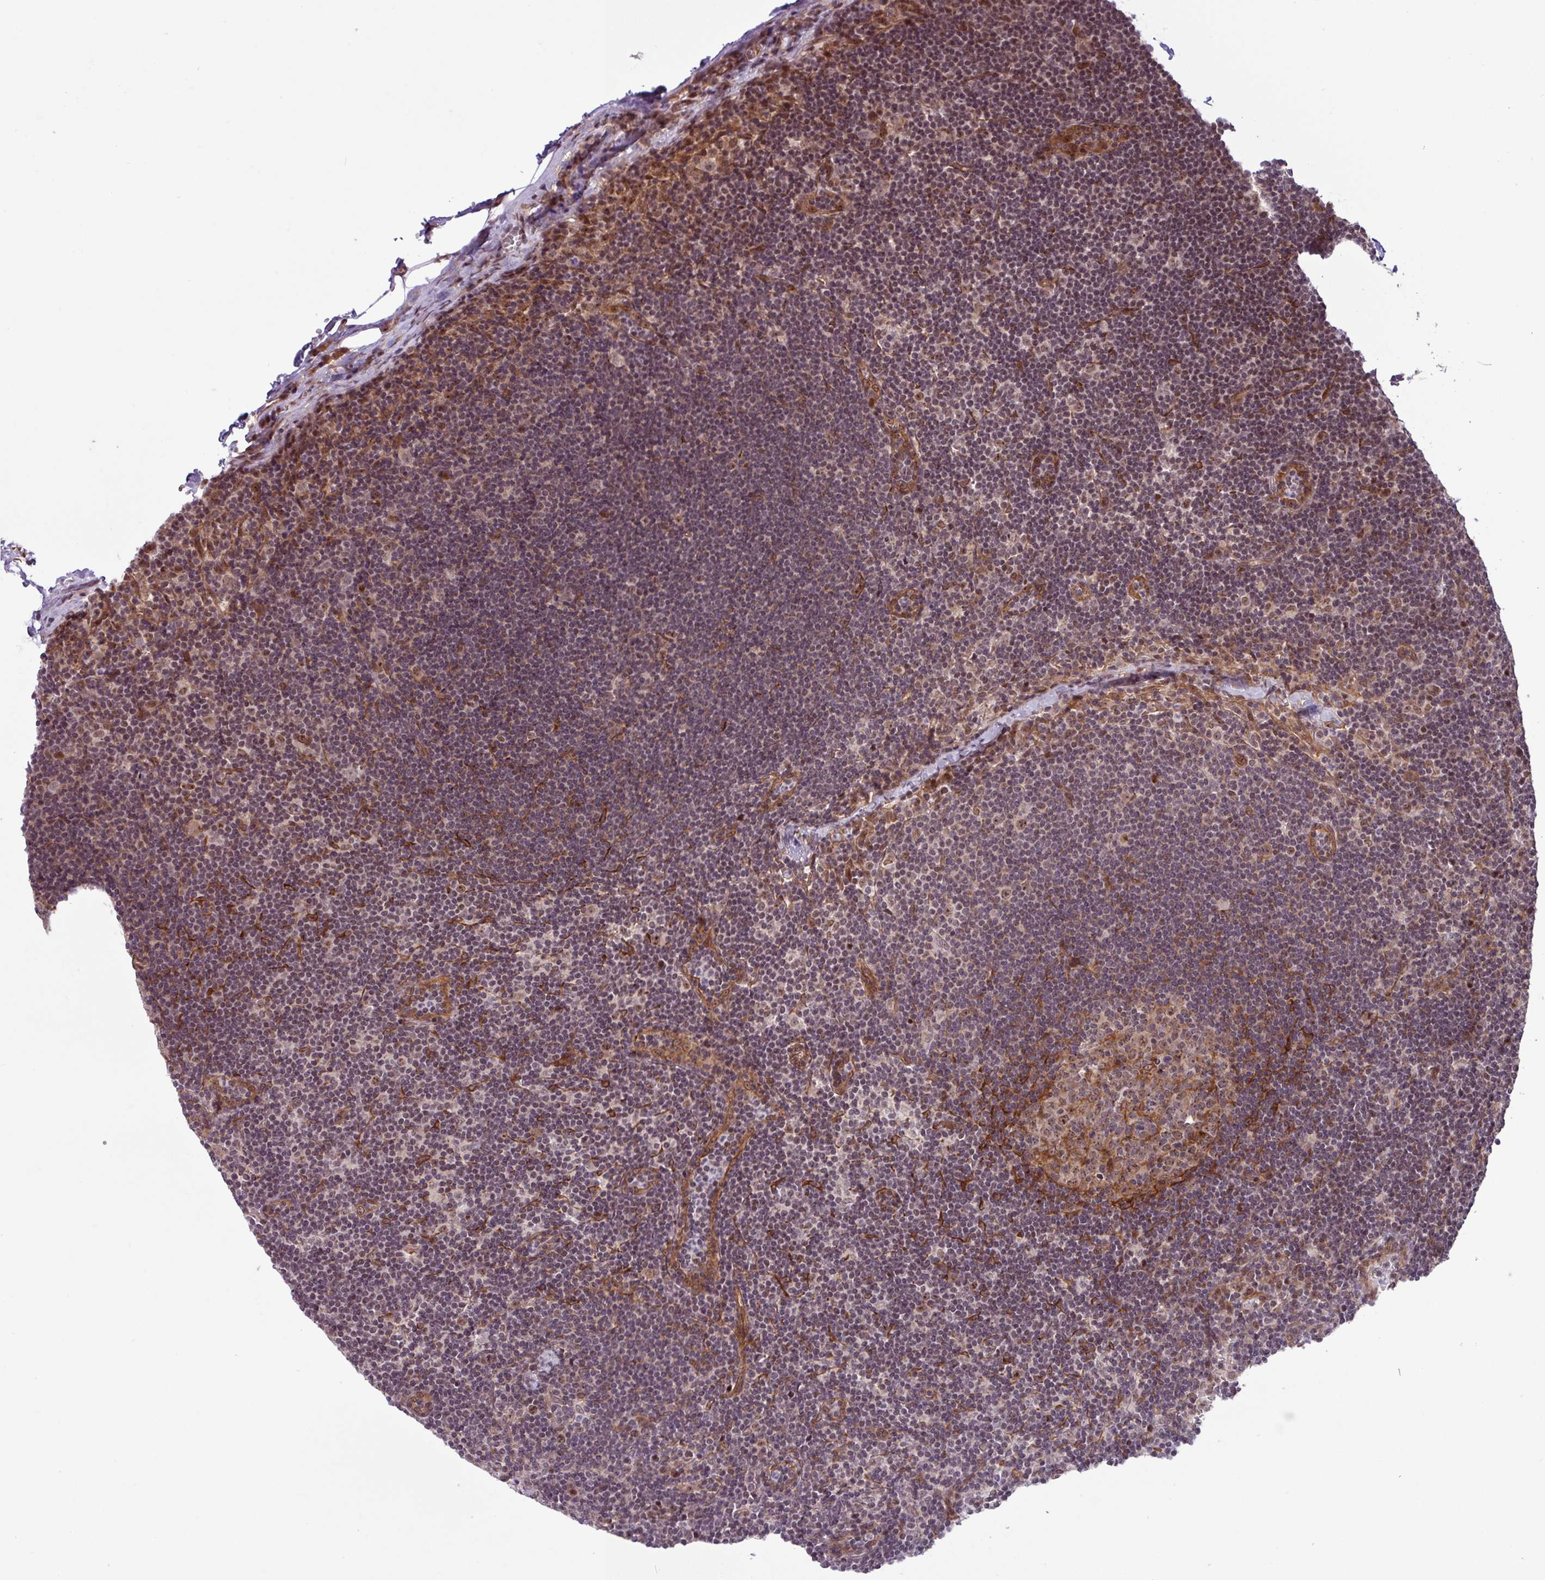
{"staining": {"intensity": "weak", "quantity": "<25%", "location": "cytoplasmic/membranous"}, "tissue": "lymph node", "cell_type": "Germinal center cells", "image_type": "normal", "snomed": [{"axis": "morphology", "description": "Normal tissue, NOS"}, {"axis": "topography", "description": "Lymph node"}], "caption": "Immunohistochemistry of unremarkable lymph node demonstrates no staining in germinal center cells.", "gene": "C7orf50", "patient": {"sex": "female", "age": 29}}